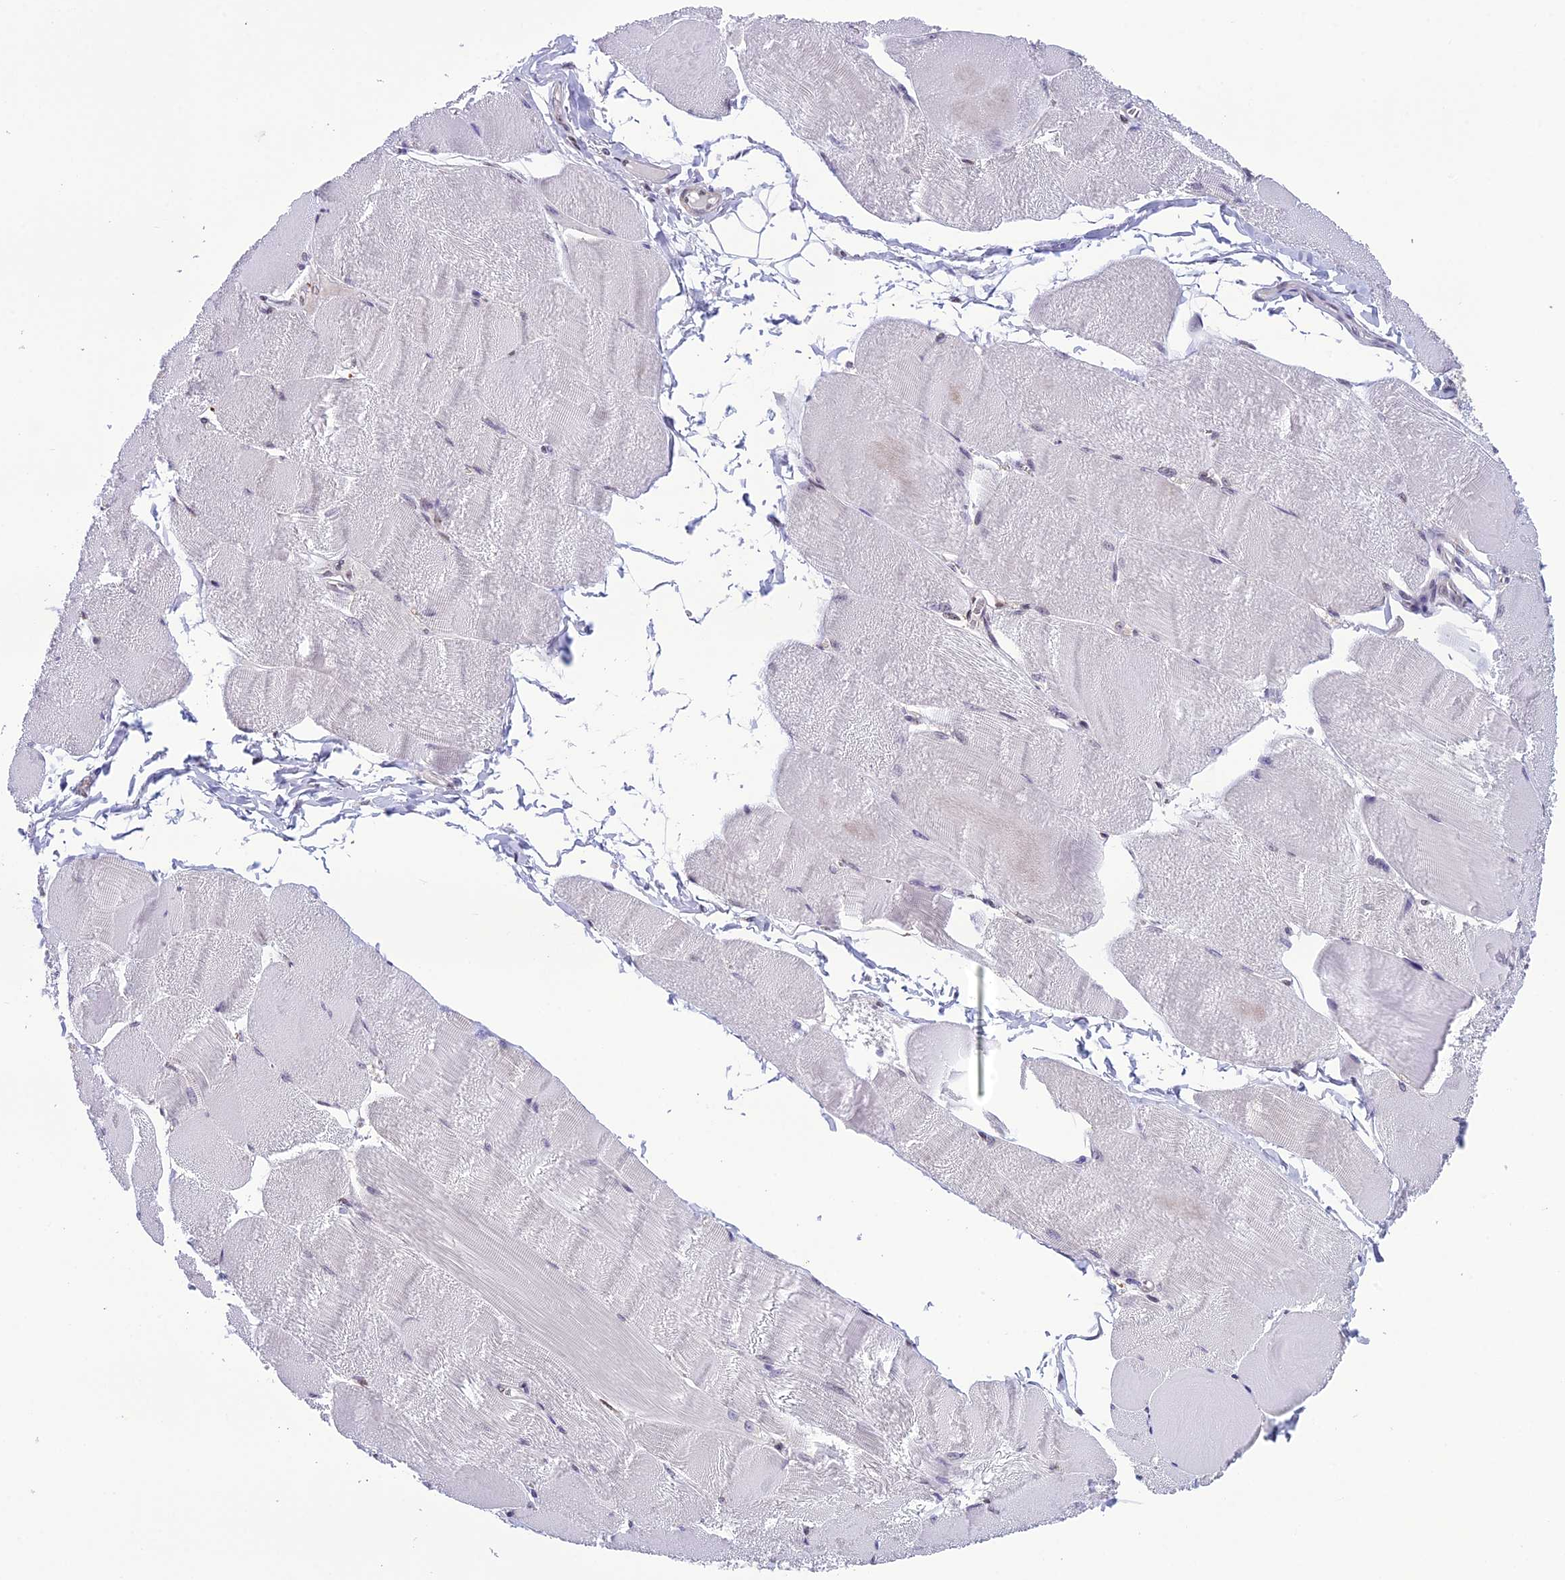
{"staining": {"intensity": "weak", "quantity": "<25%", "location": "nuclear"}, "tissue": "skeletal muscle", "cell_type": "Myocytes", "image_type": "normal", "snomed": [{"axis": "morphology", "description": "Normal tissue, NOS"}, {"axis": "morphology", "description": "Basal cell carcinoma"}, {"axis": "topography", "description": "Skeletal muscle"}], "caption": "DAB (3,3'-diaminobenzidine) immunohistochemical staining of unremarkable human skeletal muscle exhibits no significant staining in myocytes.", "gene": "MIS12", "patient": {"sex": "female", "age": 64}}